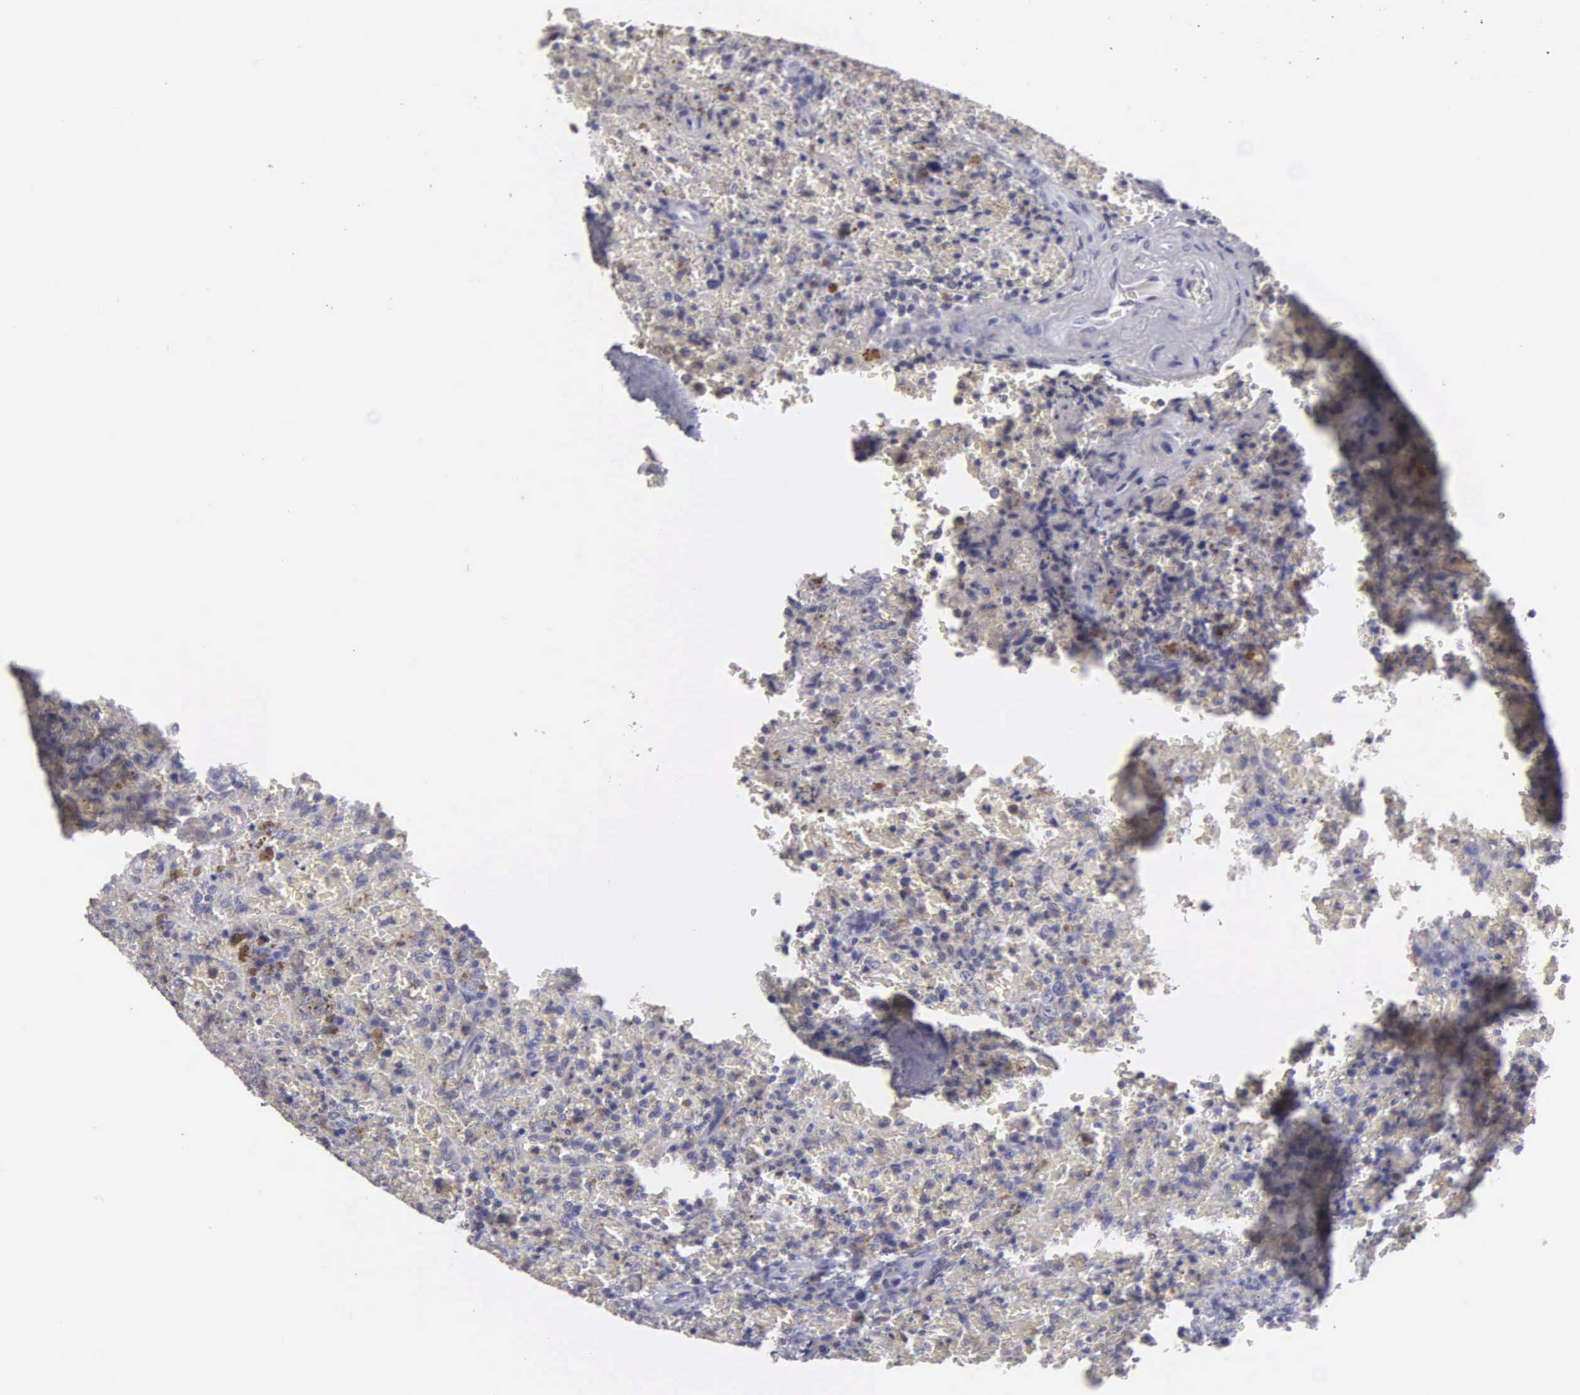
{"staining": {"intensity": "negative", "quantity": "none", "location": "none"}, "tissue": "lymphoma", "cell_type": "Tumor cells", "image_type": "cancer", "snomed": [{"axis": "morphology", "description": "Malignant lymphoma, non-Hodgkin's type, High grade"}, {"axis": "topography", "description": "Spleen"}, {"axis": "topography", "description": "Lymph node"}], "caption": "A photomicrograph of human malignant lymphoma, non-Hodgkin's type (high-grade) is negative for staining in tumor cells.", "gene": "BRD1", "patient": {"sex": "female", "age": 70}}